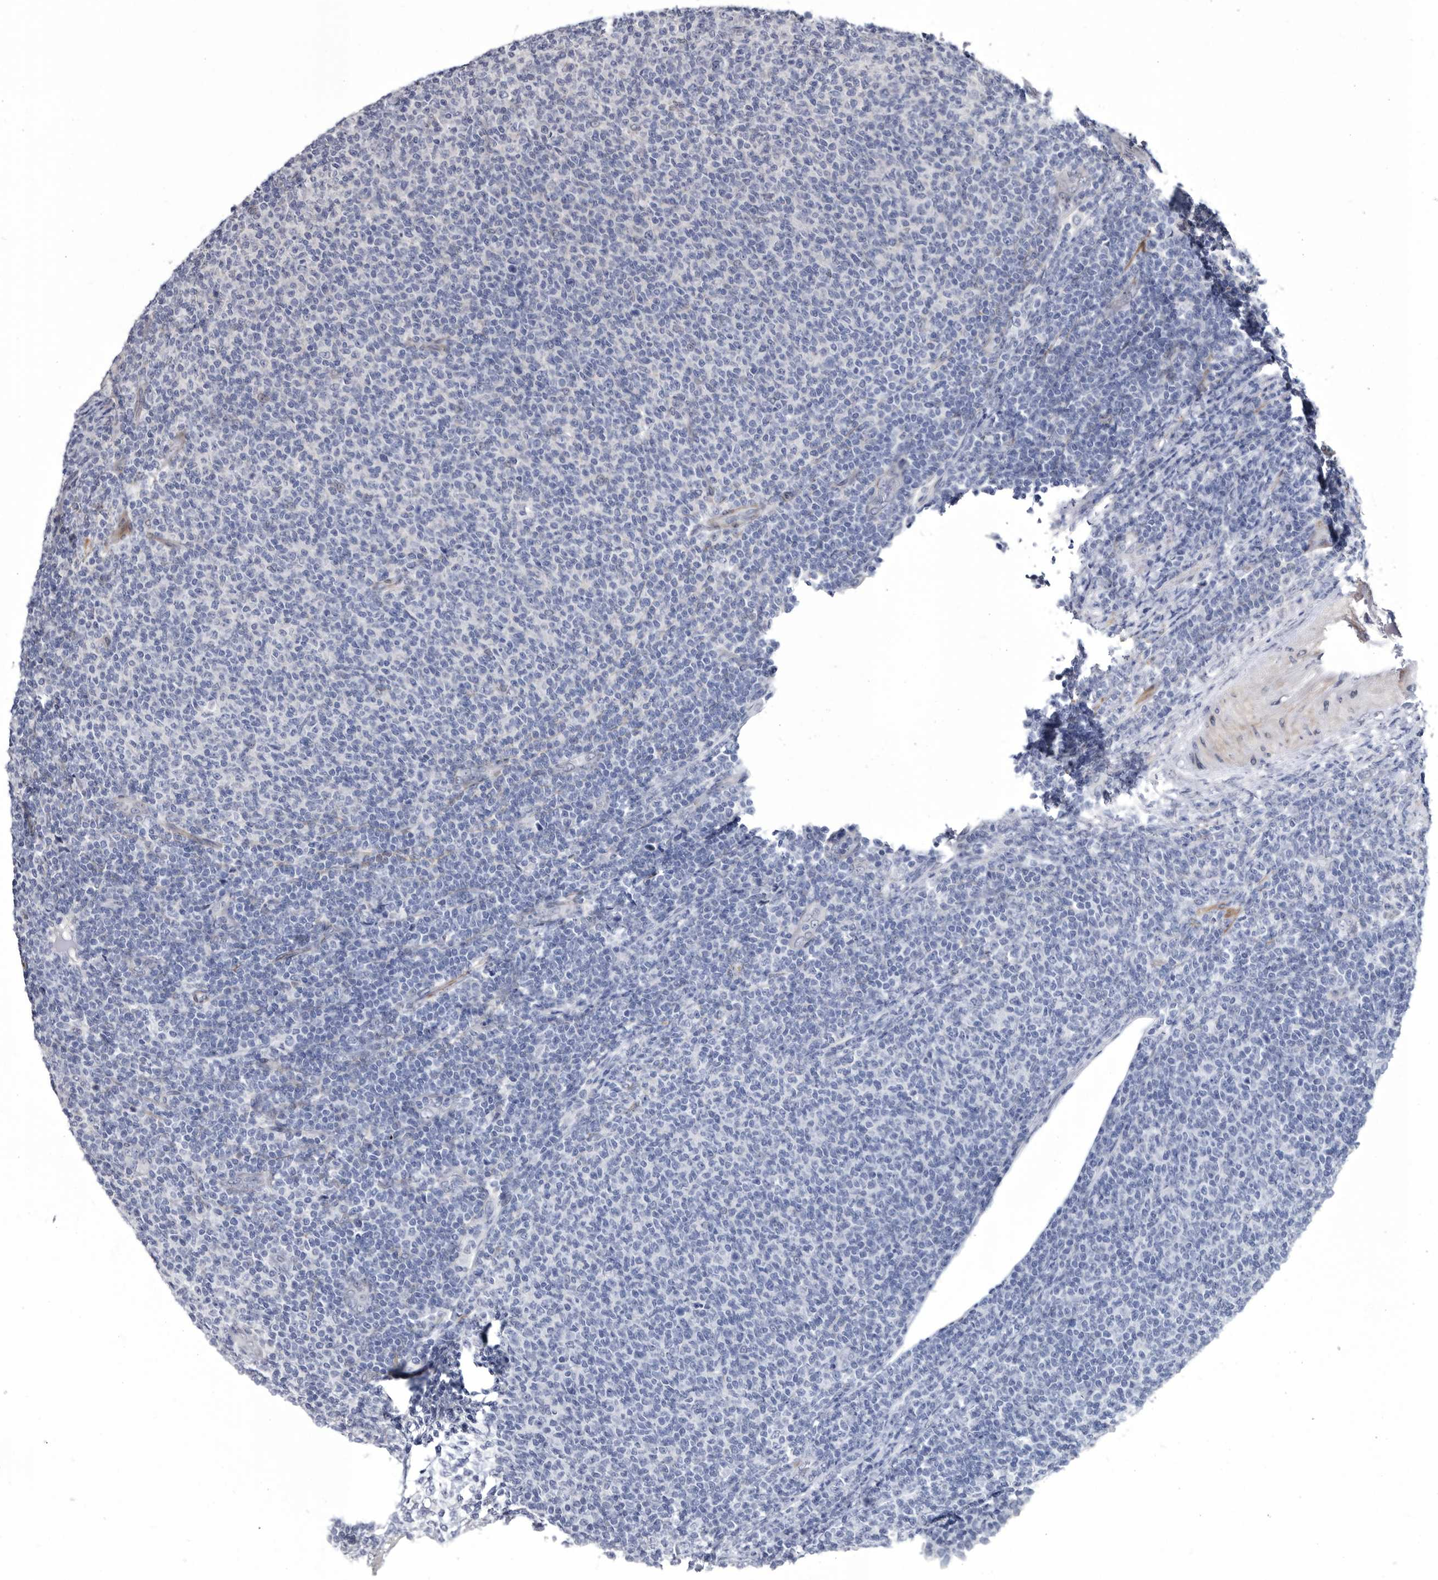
{"staining": {"intensity": "negative", "quantity": "none", "location": "none"}, "tissue": "lymphoma", "cell_type": "Tumor cells", "image_type": "cancer", "snomed": [{"axis": "morphology", "description": "Malignant lymphoma, non-Hodgkin's type, Low grade"}, {"axis": "topography", "description": "Lymph node"}], "caption": "Tumor cells show no significant positivity in lymphoma.", "gene": "PROM1", "patient": {"sex": "male", "age": 66}}